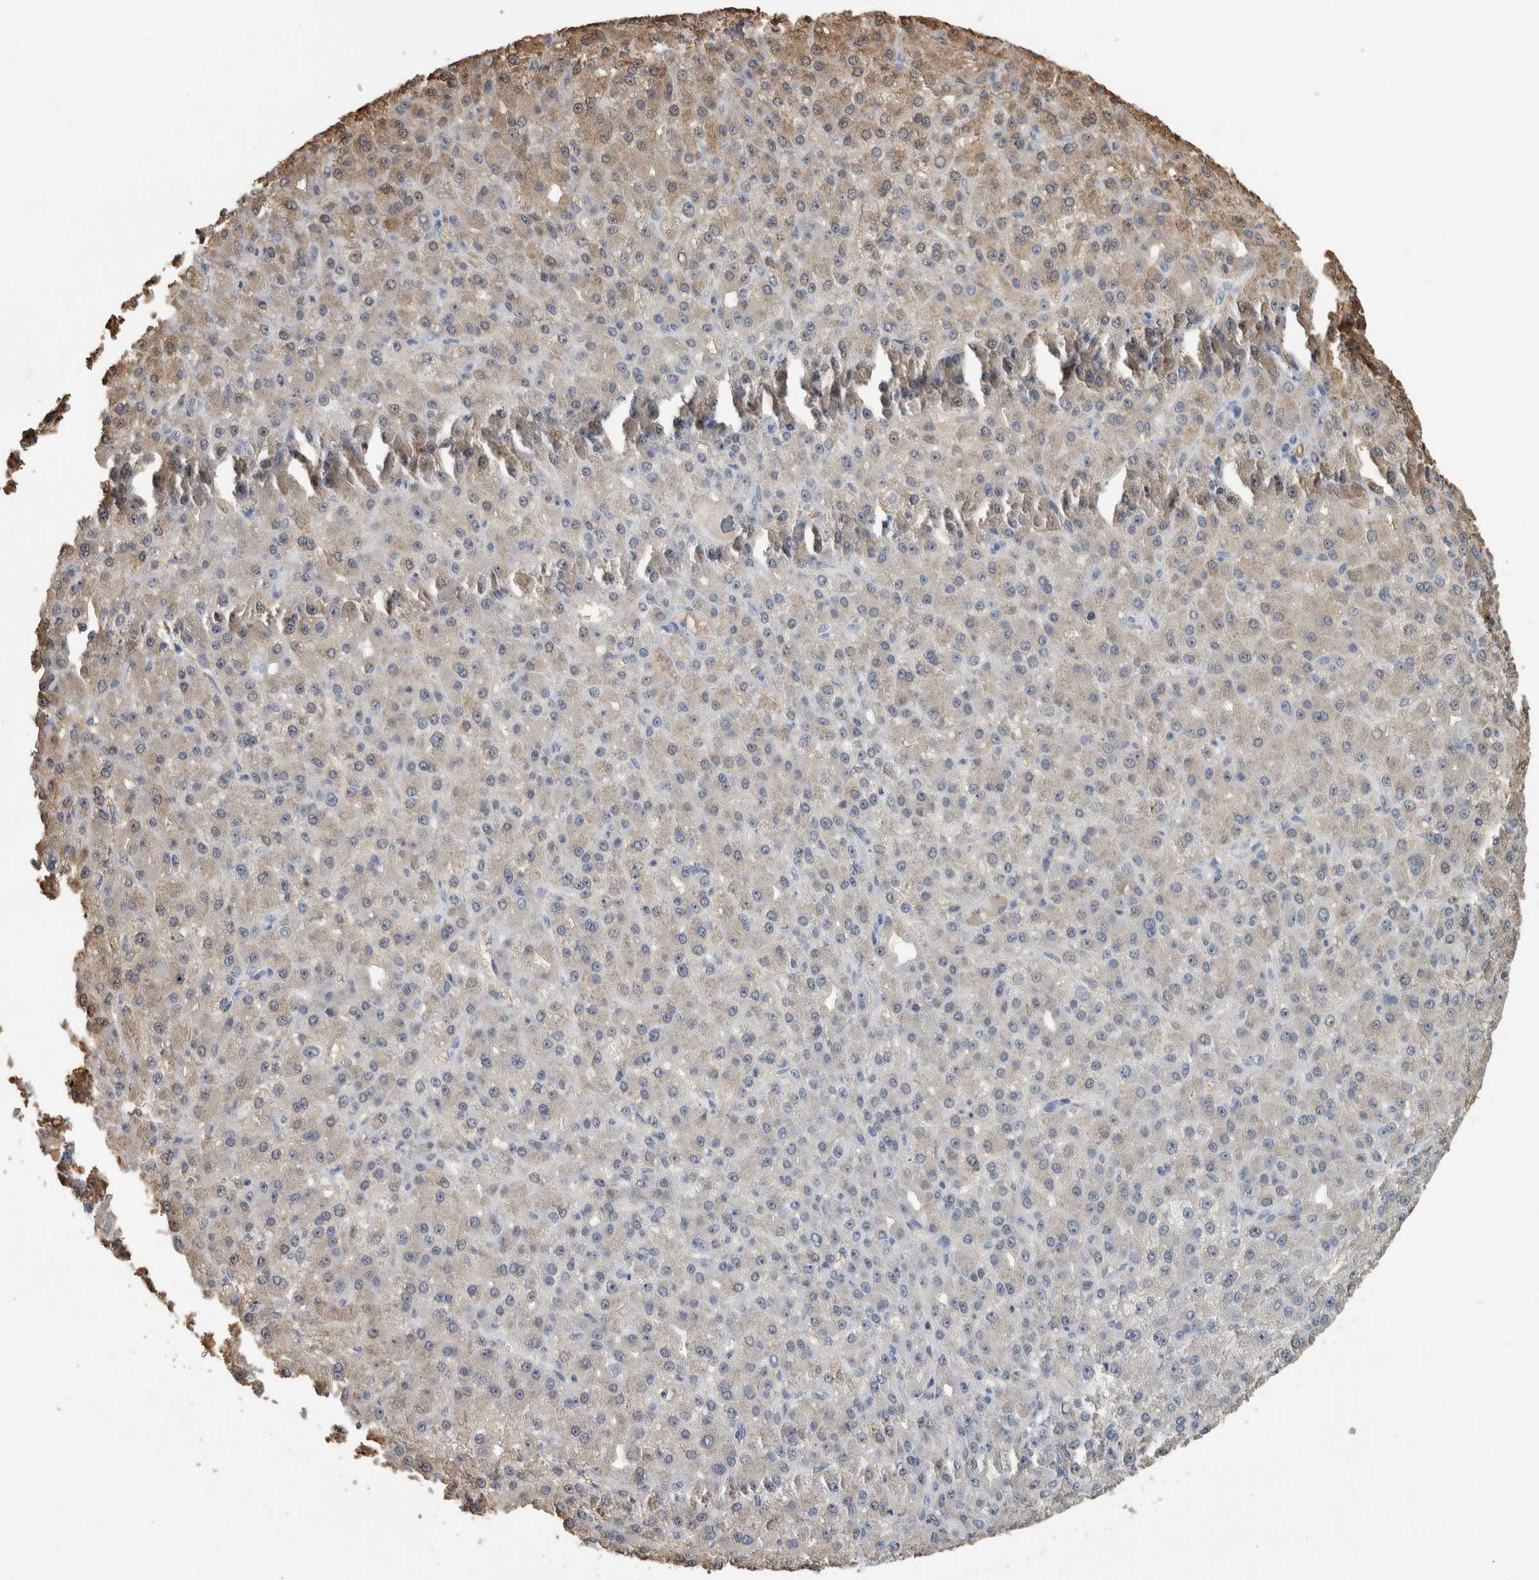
{"staining": {"intensity": "weak", "quantity": "<25%", "location": "cytoplasmic/membranous"}, "tissue": "liver cancer", "cell_type": "Tumor cells", "image_type": "cancer", "snomed": [{"axis": "morphology", "description": "Carcinoma, Hepatocellular, NOS"}, {"axis": "topography", "description": "Liver"}], "caption": "This image is of liver hepatocellular carcinoma stained with immunohistochemistry to label a protein in brown with the nuclei are counter-stained blue. There is no expression in tumor cells.", "gene": "CAVIN4", "patient": {"sex": "male", "age": 67}}